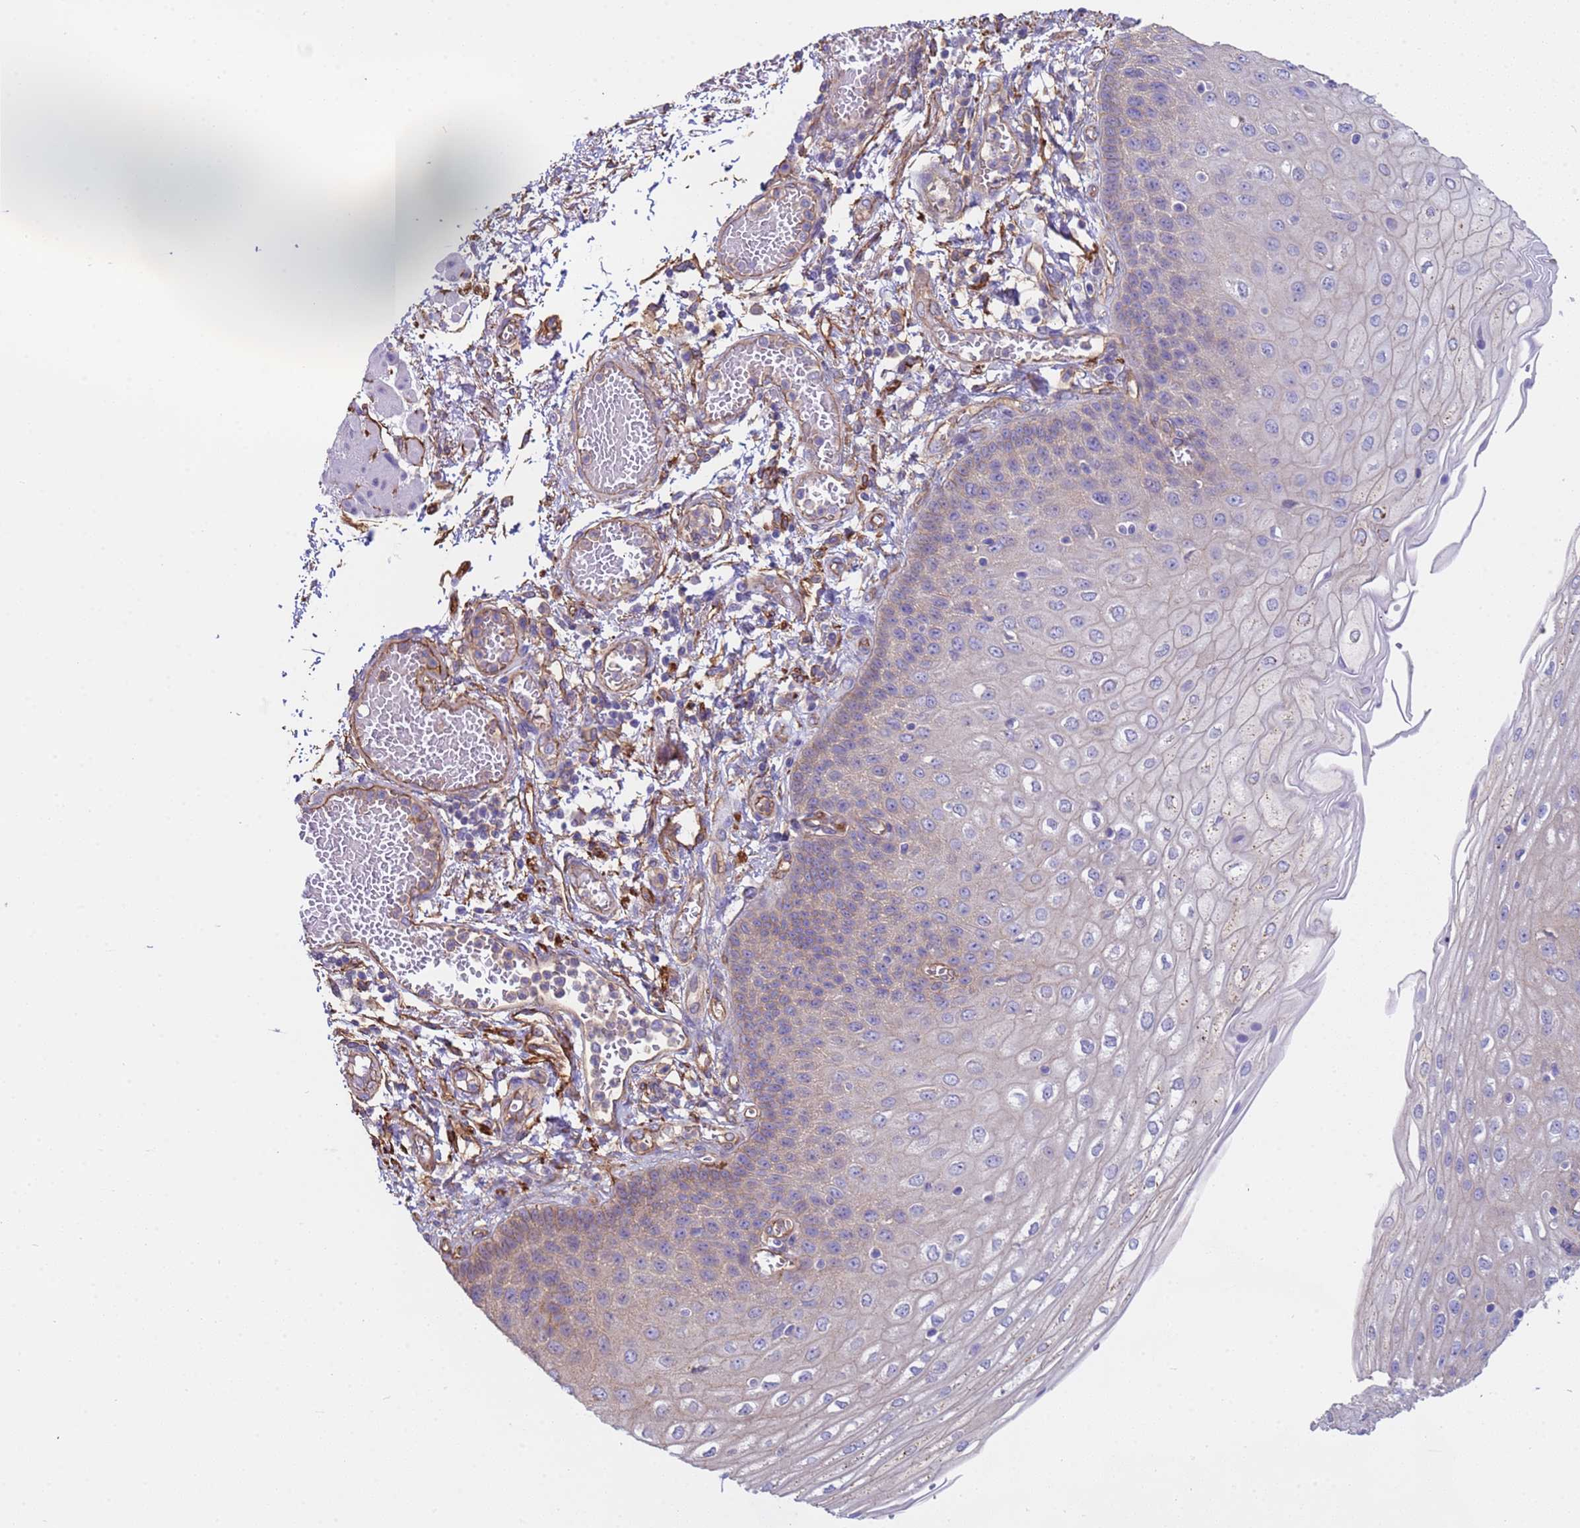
{"staining": {"intensity": "weak", "quantity": "<25%", "location": "cytoplasmic/membranous"}, "tissue": "esophagus", "cell_type": "Squamous epithelial cells", "image_type": "normal", "snomed": [{"axis": "morphology", "description": "Normal tissue, NOS"}, {"axis": "topography", "description": "Esophagus"}], "caption": "An immunohistochemistry (IHC) image of normal esophagus is shown. There is no staining in squamous epithelial cells of esophagus.", "gene": "ZNF248", "patient": {"sex": "male", "age": 81}}